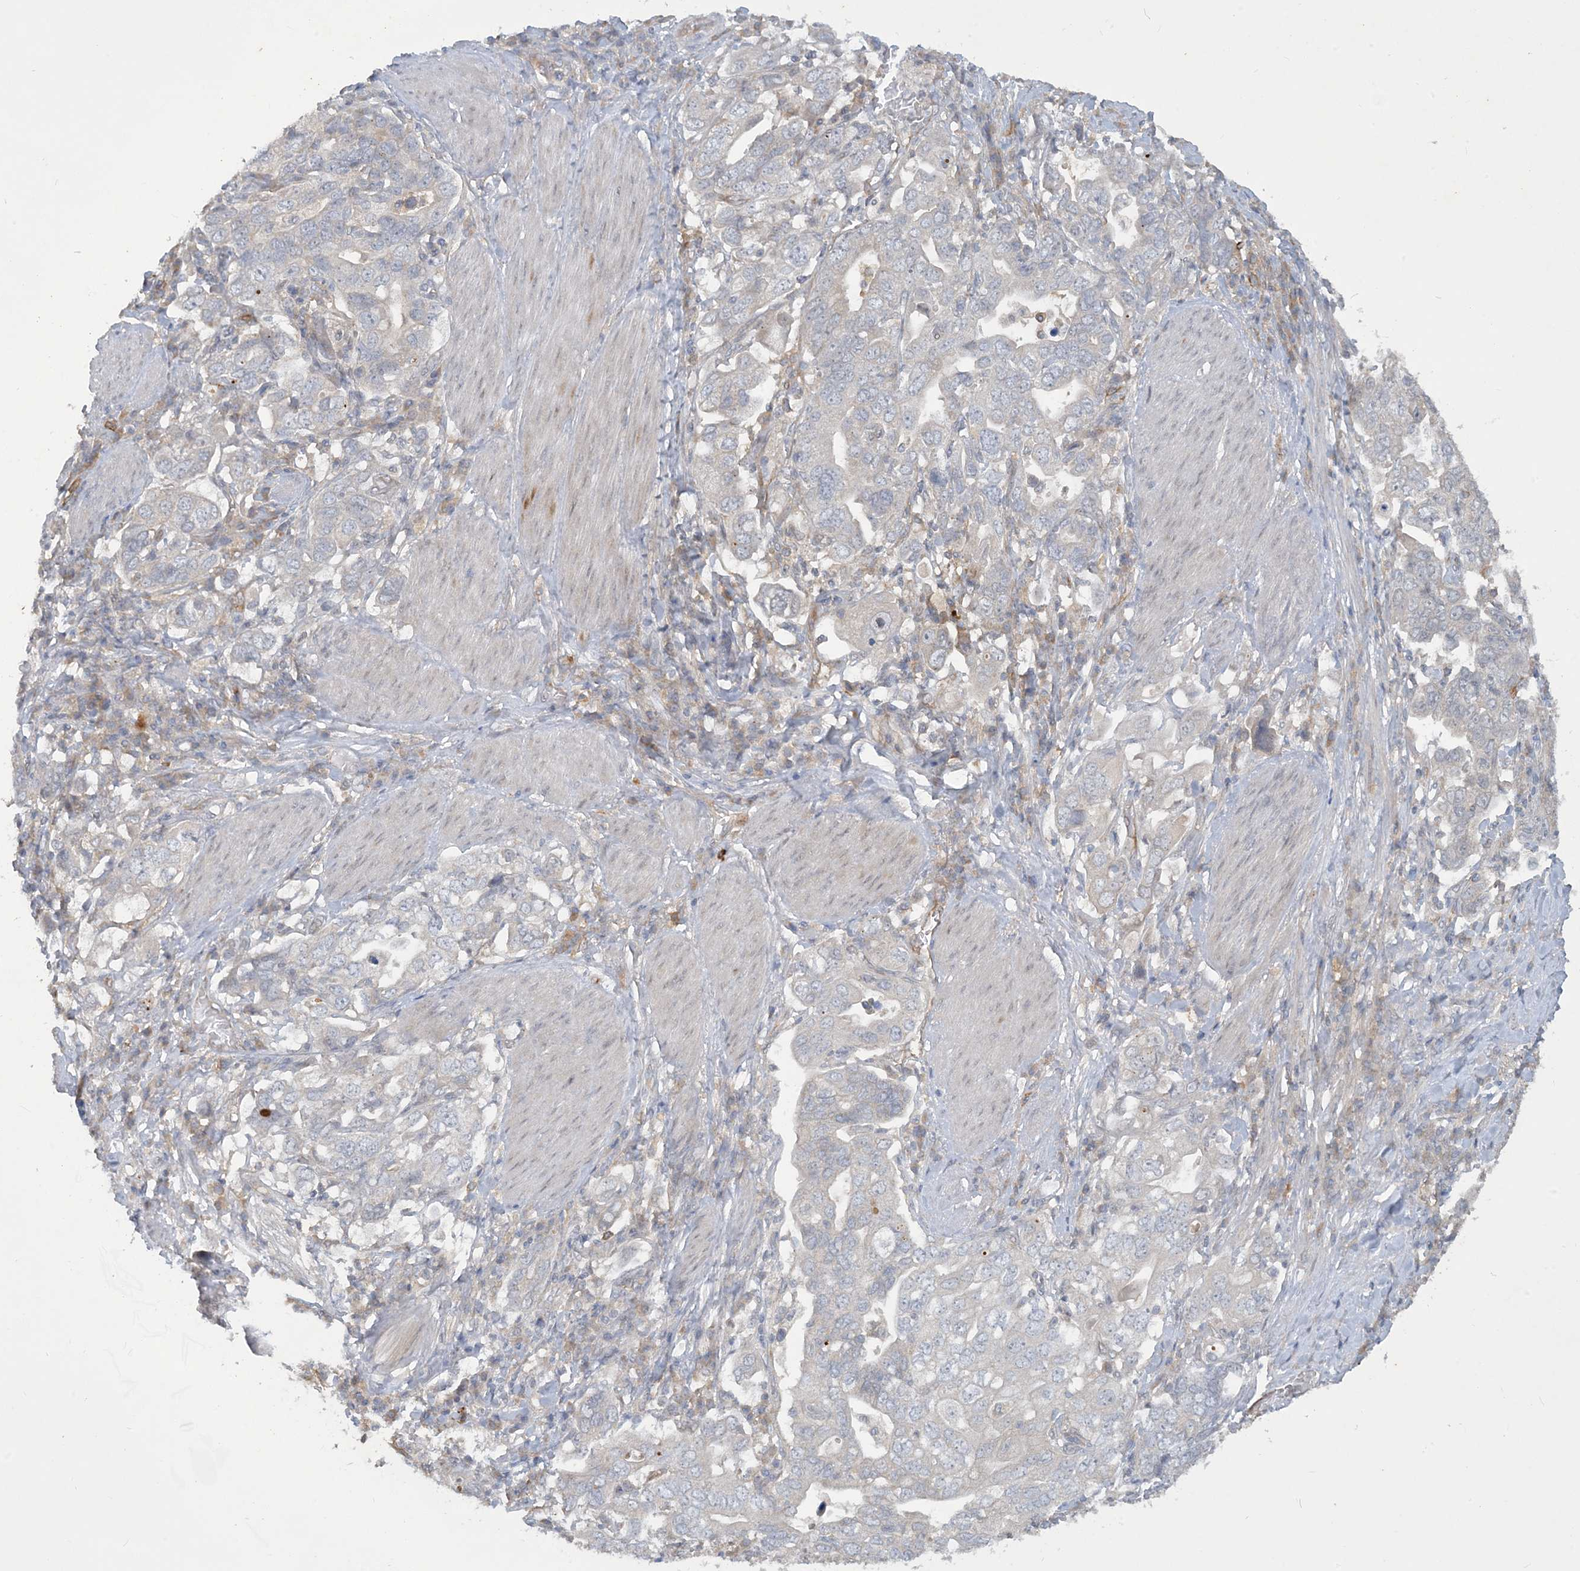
{"staining": {"intensity": "negative", "quantity": "none", "location": "none"}, "tissue": "stomach cancer", "cell_type": "Tumor cells", "image_type": "cancer", "snomed": [{"axis": "morphology", "description": "Adenocarcinoma, NOS"}, {"axis": "topography", "description": "Stomach, upper"}], "caption": "An immunohistochemistry (IHC) image of adenocarcinoma (stomach) is shown. There is no staining in tumor cells of adenocarcinoma (stomach). (Stains: DAB (3,3'-diaminobenzidine) immunohistochemistry (IHC) with hematoxylin counter stain, Microscopy: brightfield microscopy at high magnification).", "gene": "CDS1", "patient": {"sex": "male", "age": 62}}